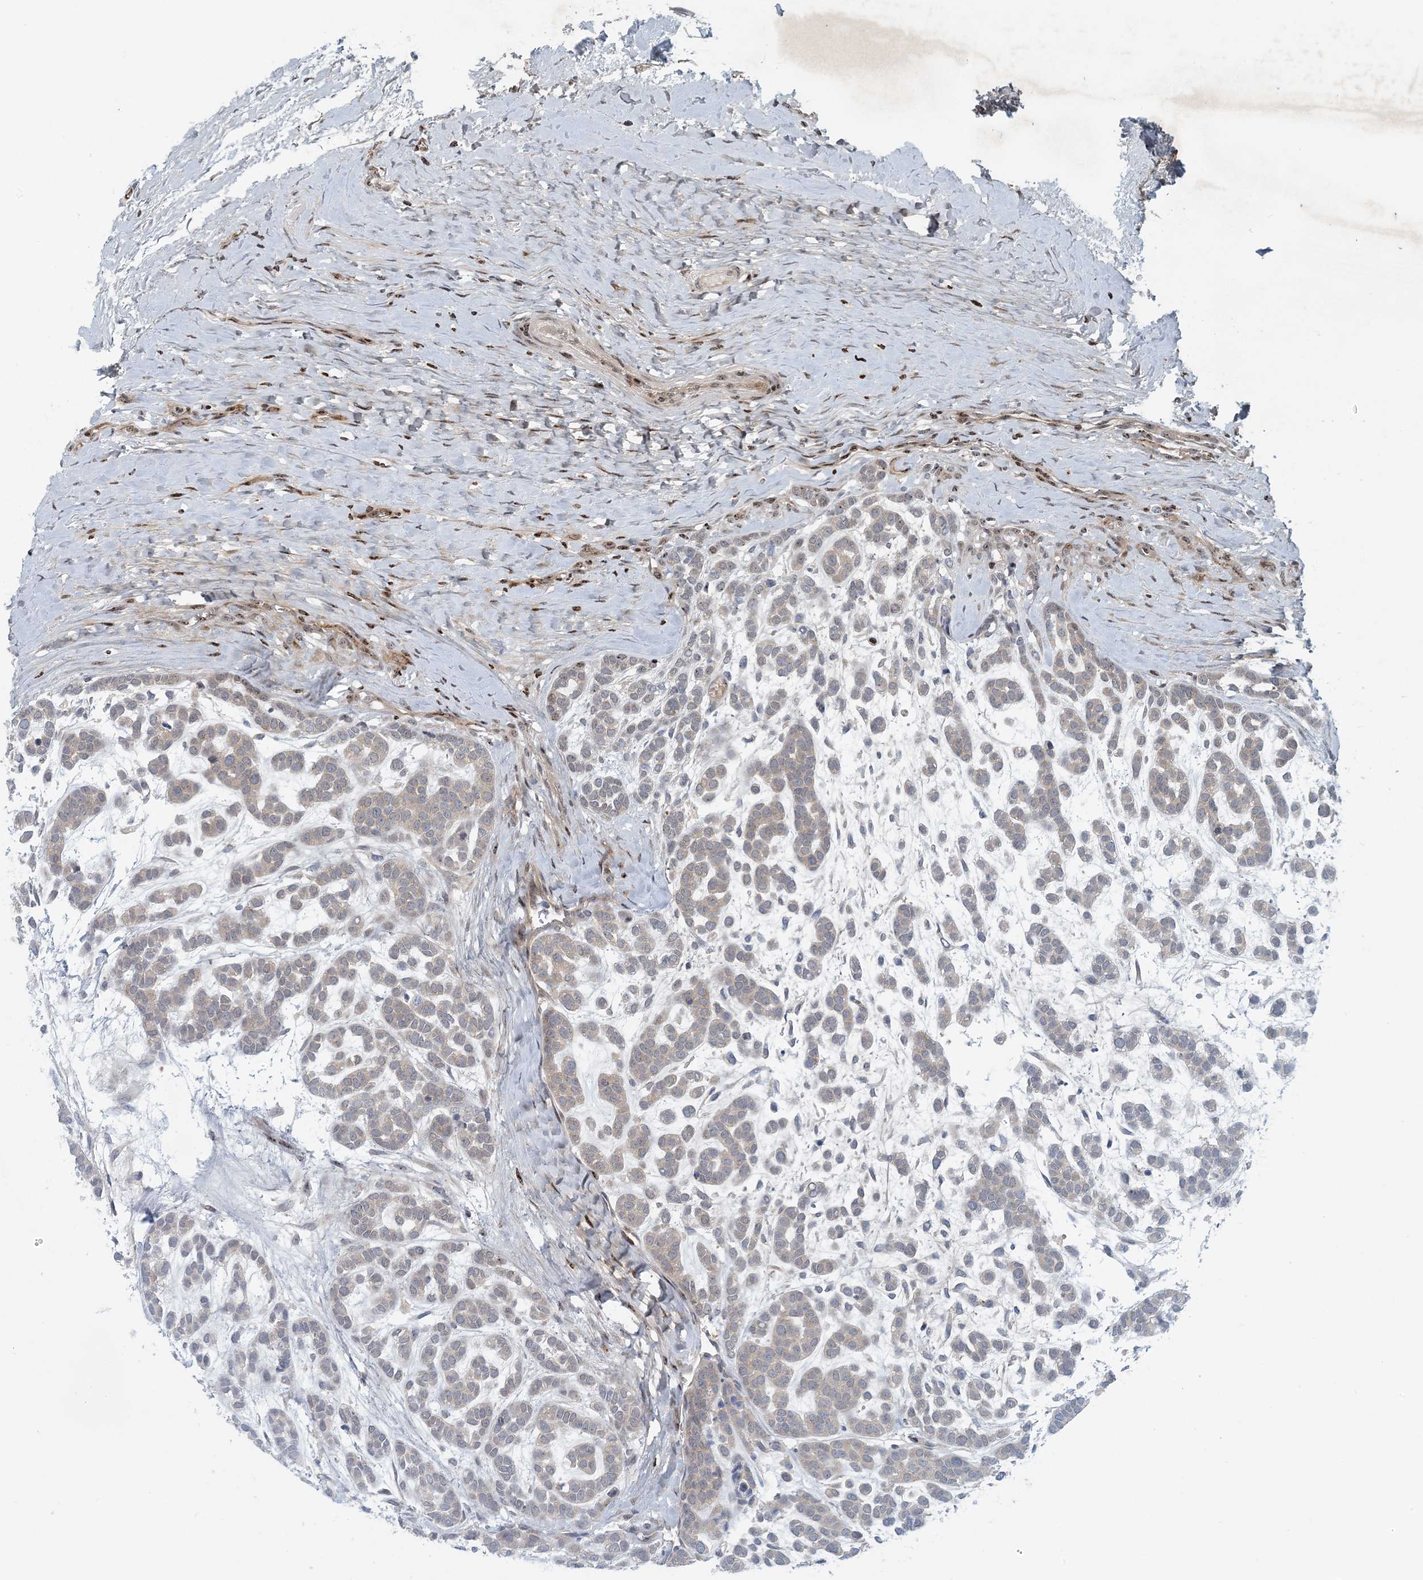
{"staining": {"intensity": "weak", "quantity": "<25%", "location": "cytoplasmic/membranous"}, "tissue": "head and neck cancer", "cell_type": "Tumor cells", "image_type": "cancer", "snomed": [{"axis": "morphology", "description": "Adenocarcinoma, NOS"}, {"axis": "morphology", "description": "Adenoma, NOS"}, {"axis": "topography", "description": "Head-Neck"}], "caption": "Human head and neck adenoma stained for a protein using immunohistochemistry demonstrates no positivity in tumor cells.", "gene": "HIKESHI", "patient": {"sex": "female", "age": 55}}